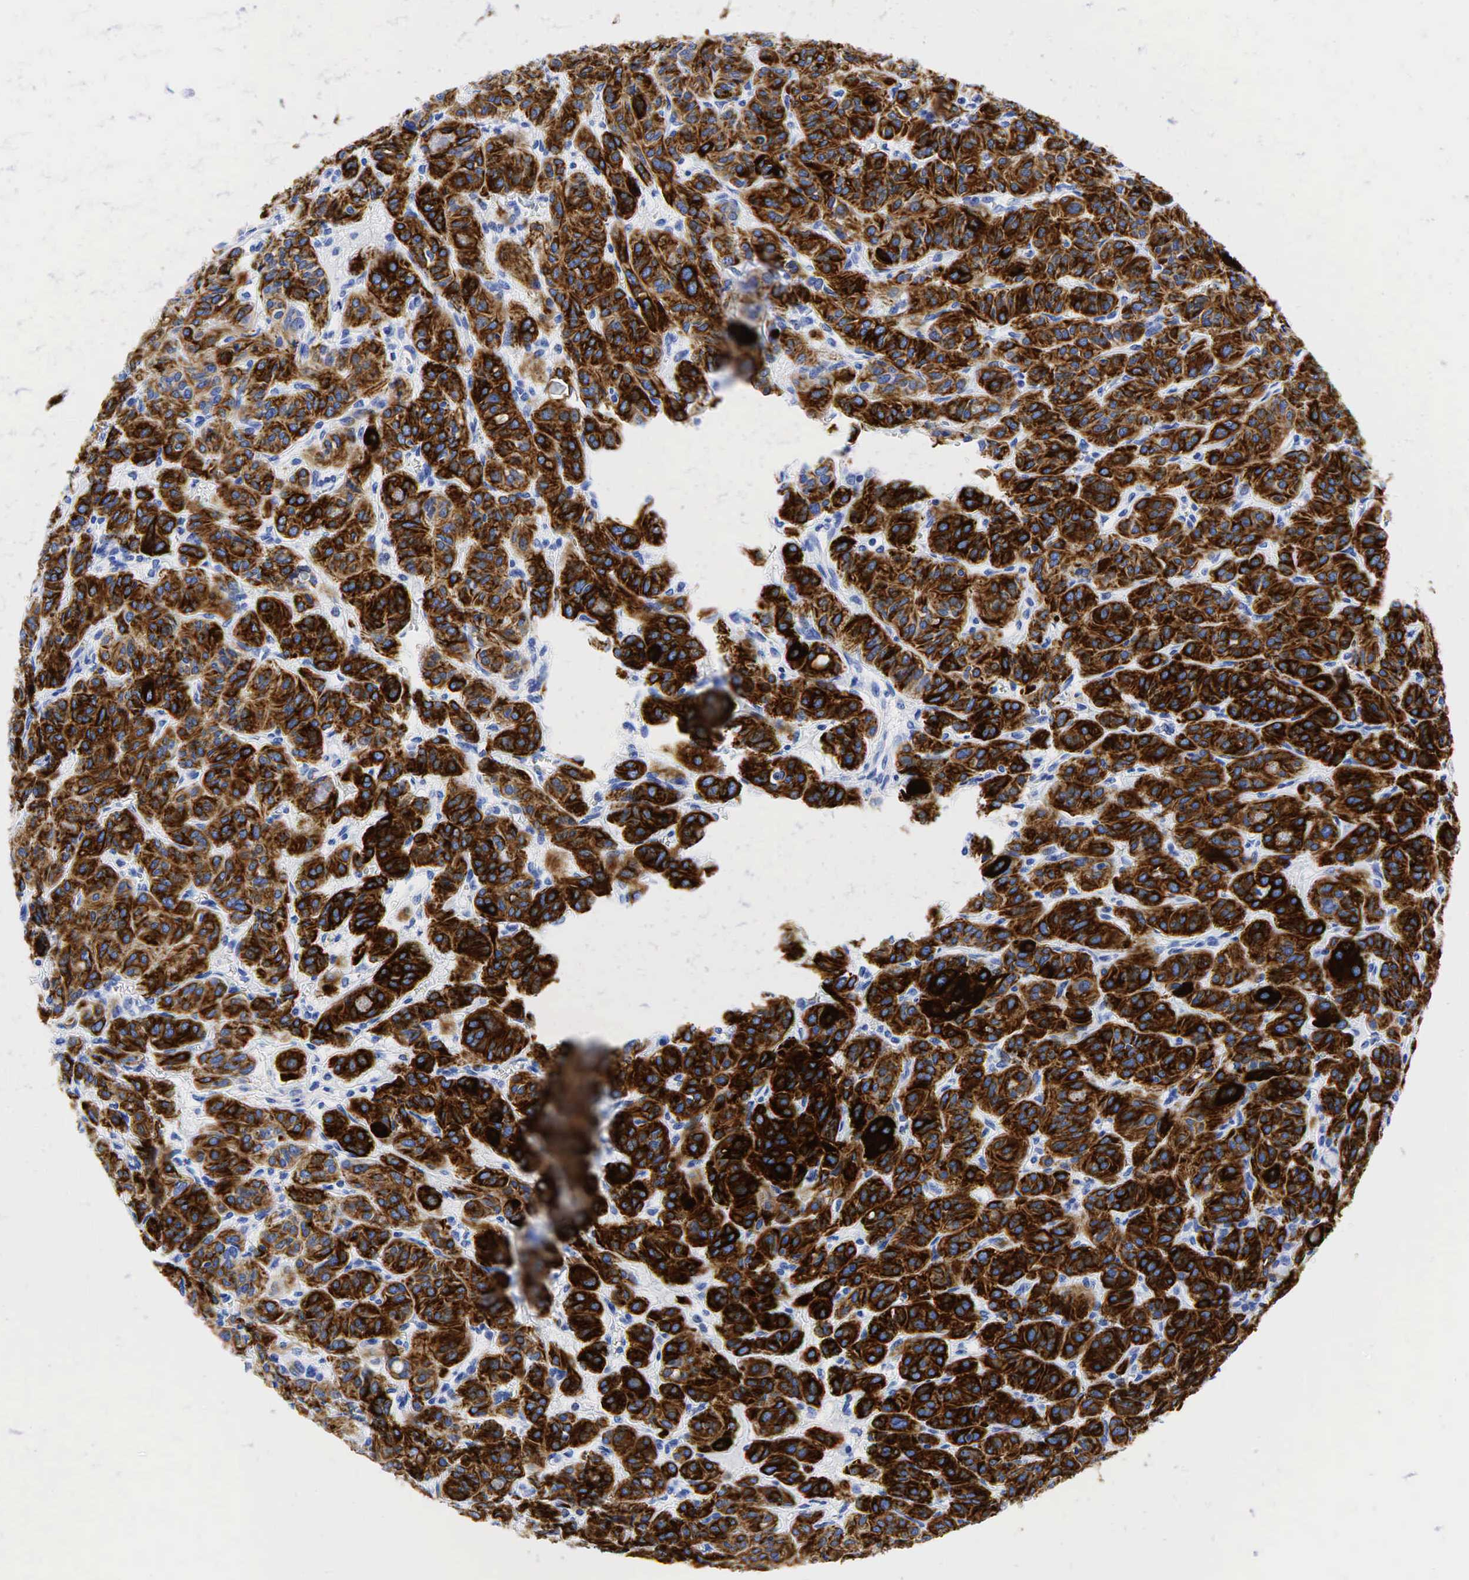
{"staining": {"intensity": "strong", "quantity": ">75%", "location": "cytoplasmic/membranous"}, "tissue": "thyroid cancer", "cell_type": "Tumor cells", "image_type": "cancer", "snomed": [{"axis": "morphology", "description": "Follicular adenoma carcinoma, NOS"}, {"axis": "topography", "description": "Thyroid gland"}], "caption": "Immunohistochemical staining of human thyroid cancer (follicular adenoma carcinoma) displays high levels of strong cytoplasmic/membranous positivity in approximately >75% of tumor cells. The protein of interest is stained brown, and the nuclei are stained in blue (DAB (3,3'-diaminobenzidine) IHC with brightfield microscopy, high magnification).", "gene": "KRT19", "patient": {"sex": "female", "age": 71}}